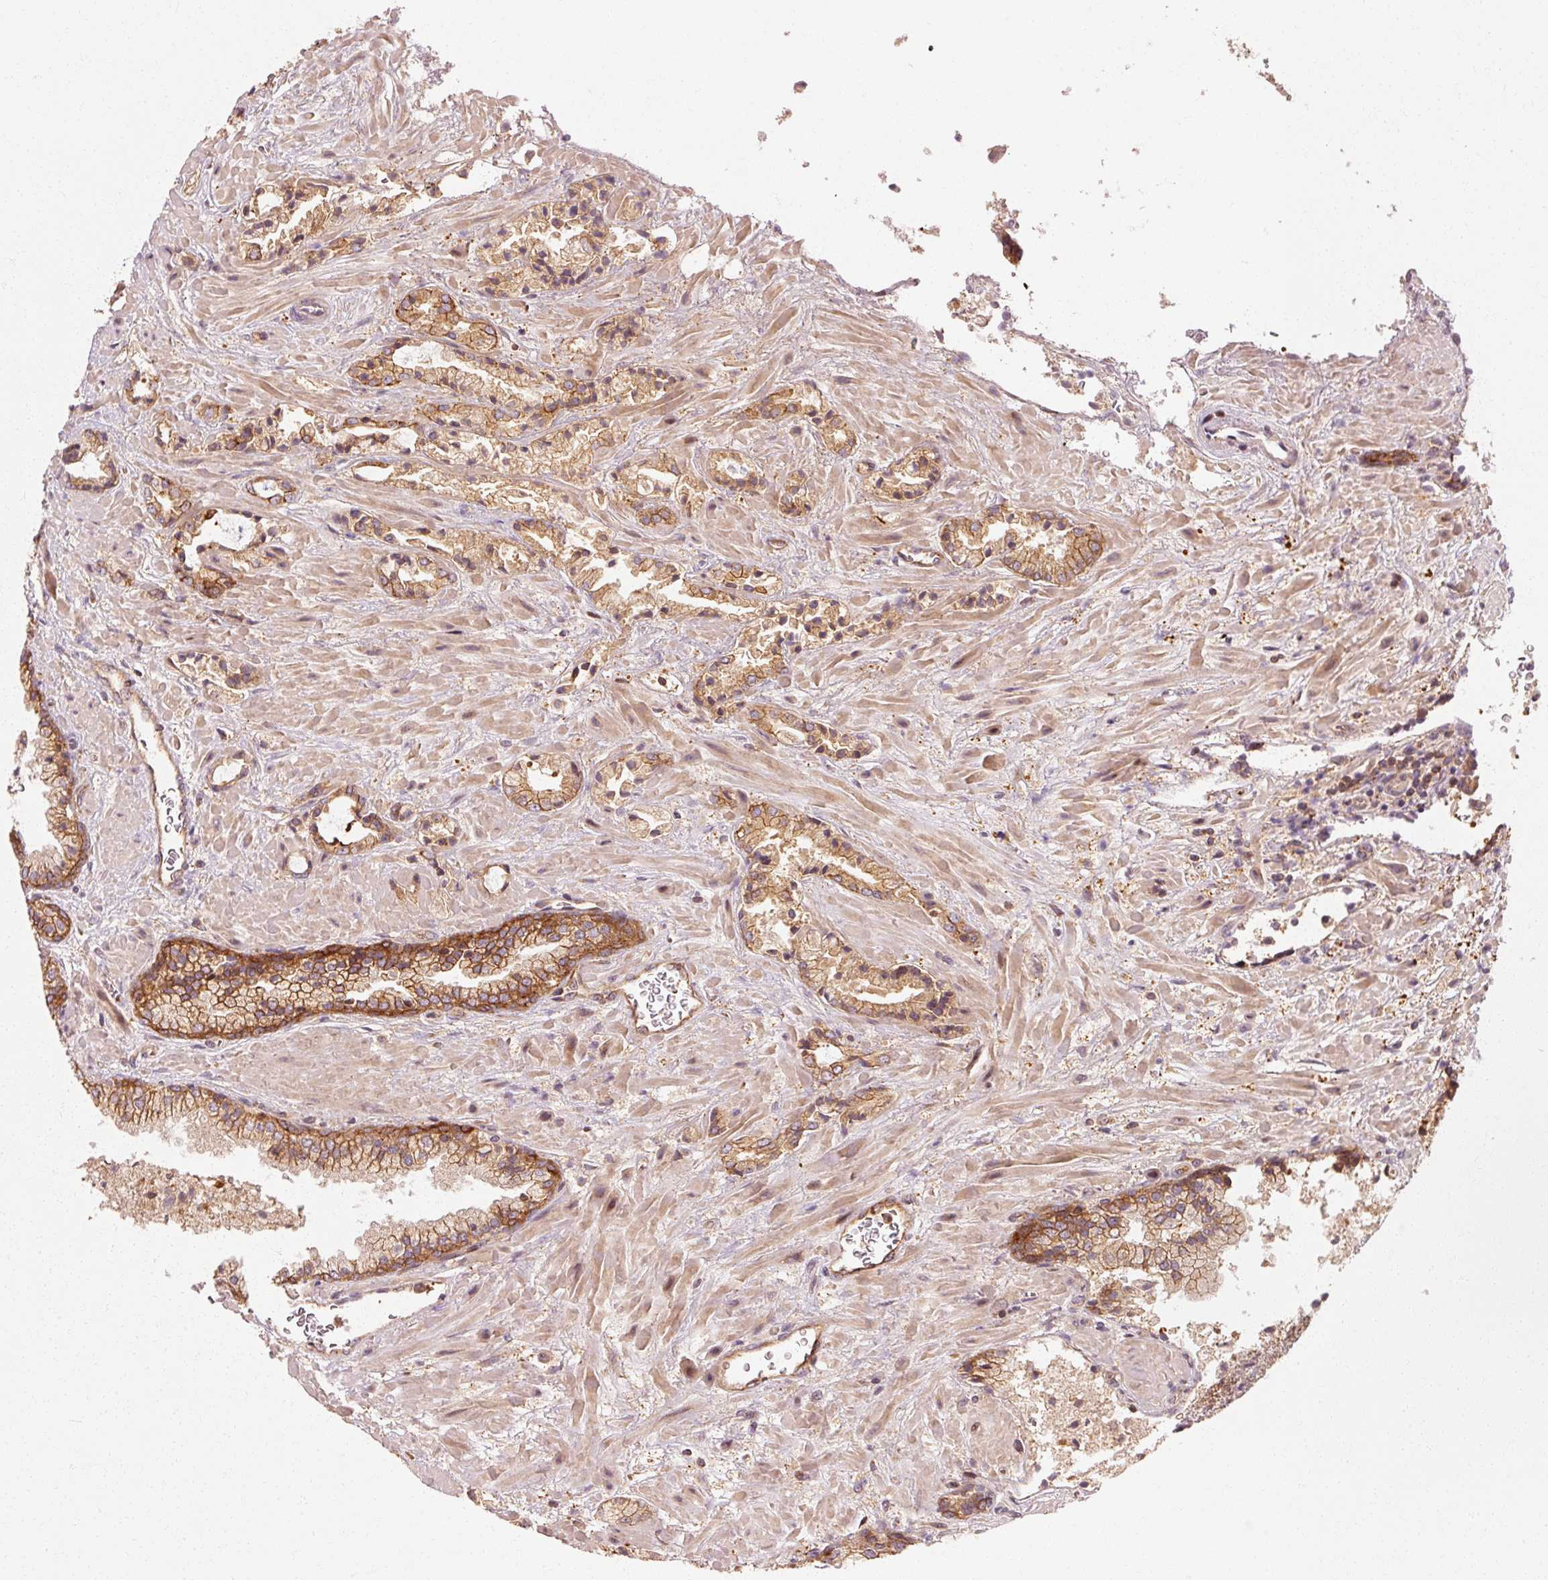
{"staining": {"intensity": "moderate", "quantity": ">75%", "location": "cytoplasmic/membranous"}, "tissue": "prostate cancer", "cell_type": "Tumor cells", "image_type": "cancer", "snomed": [{"axis": "morphology", "description": "Adenocarcinoma, High grade"}, {"axis": "topography", "description": "Prostate"}], "caption": "Prostate cancer stained with a protein marker demonstrates moderate staining in tumor cells.", "gene": "CTNNA1", "patient": {"sex": "male", "age": 68}}